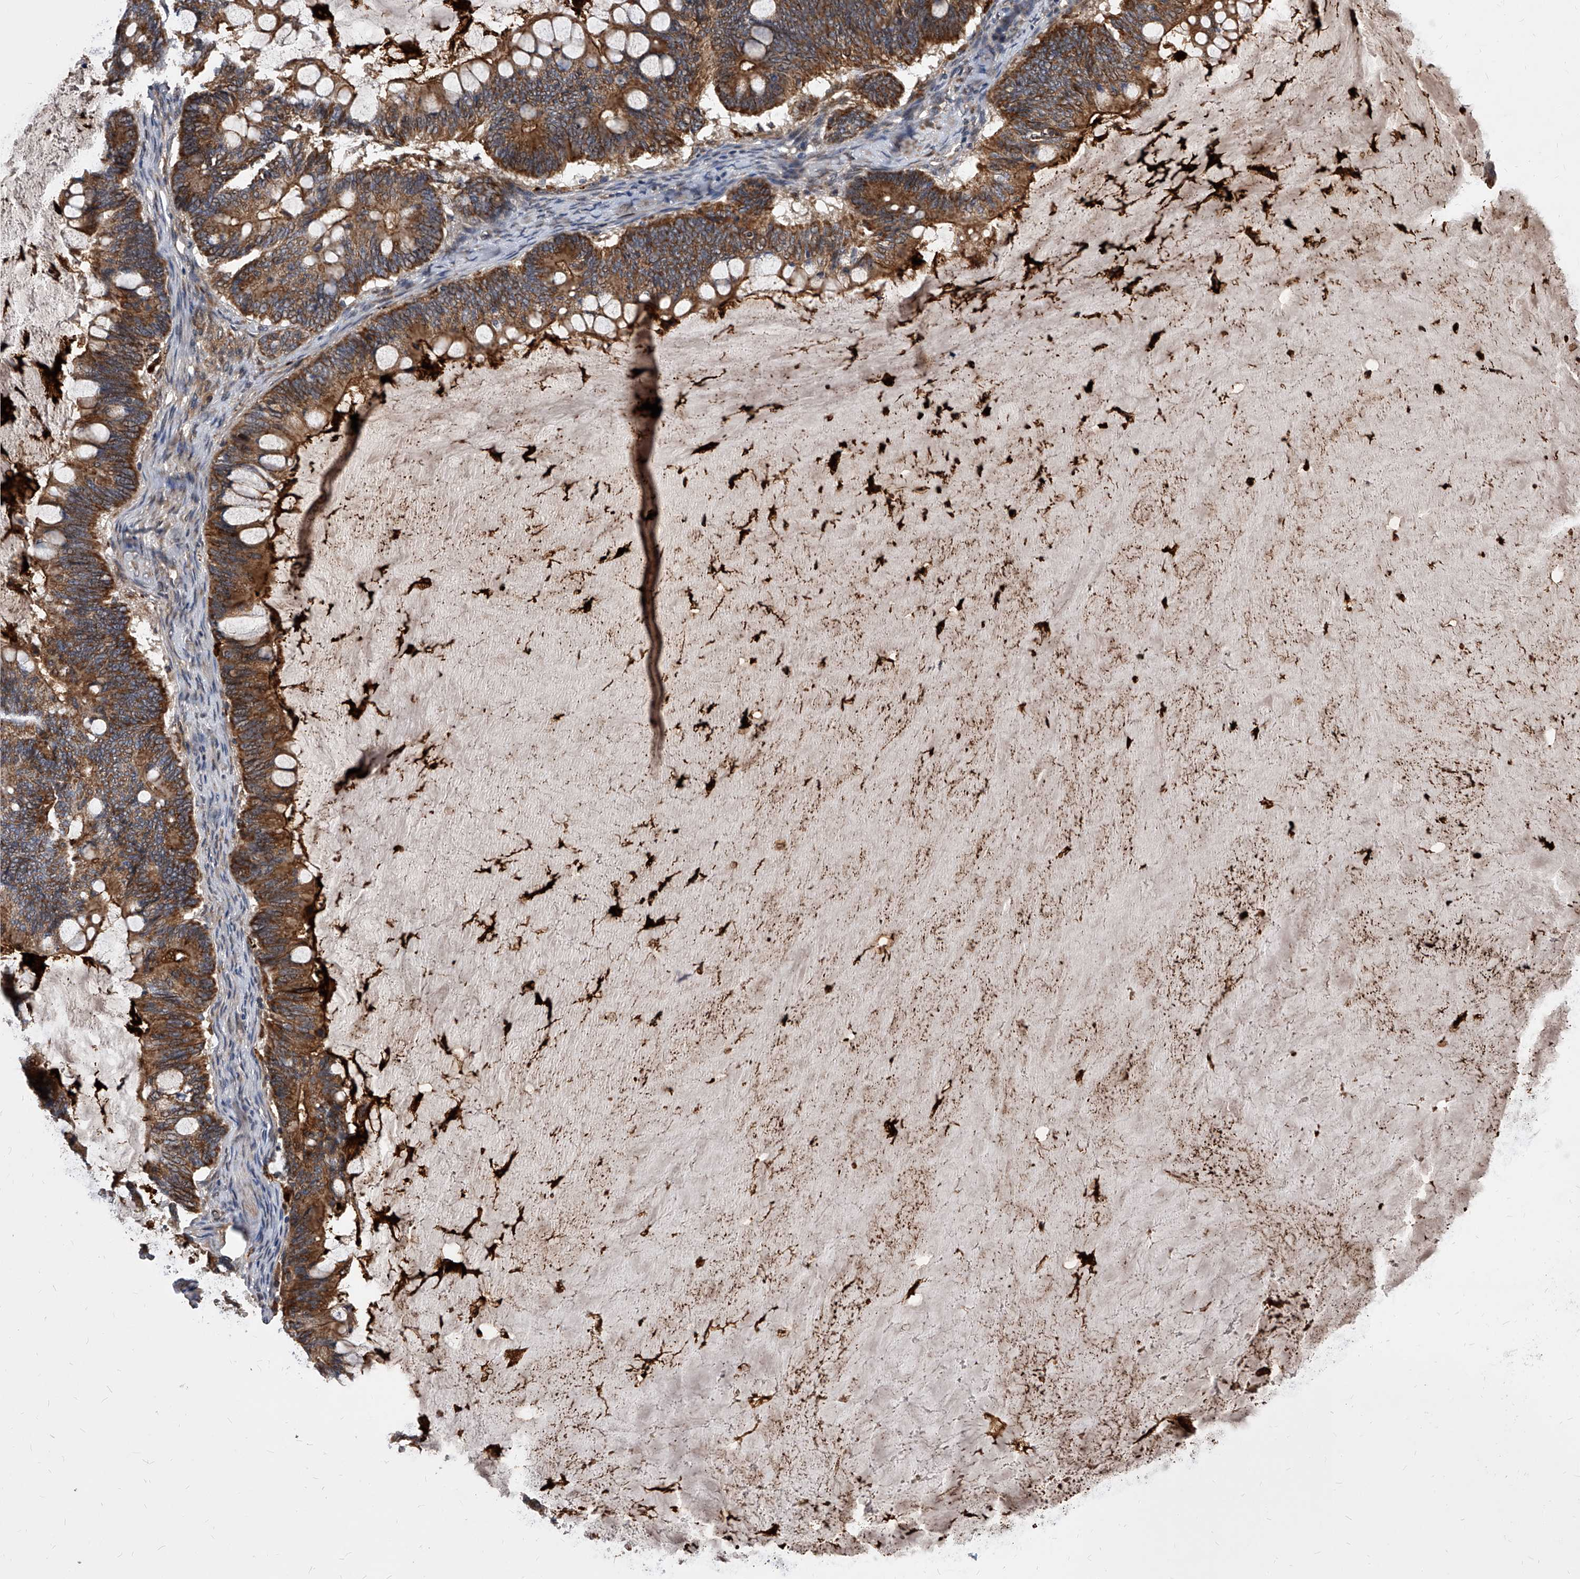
{"staining": {"intensity": "strong", "quantity": ">75%", "location": "cytoplasmic/membranous"}, "tissue": "ovarian cancer", "cell_type": "Tumor cells", "image_type": "cancer", "snomed": [{"axis": "morphology", "description": "Cystadenocarcinoma, mucinous, NOS"}, {"axis": "topography", "description": "Ovary"}], "caption": "A micrograph of ovarian cancer stained for a protein demonstrates strong cytoplasmic/membranous brown staining in tumor cells. The staining is performed using DAB brown chromogen to label protein expression. The nuclei are counter-stained blue using hematoxylin.", "gene": "SOBP", "patient": {"sex": "female", "age": 61}}